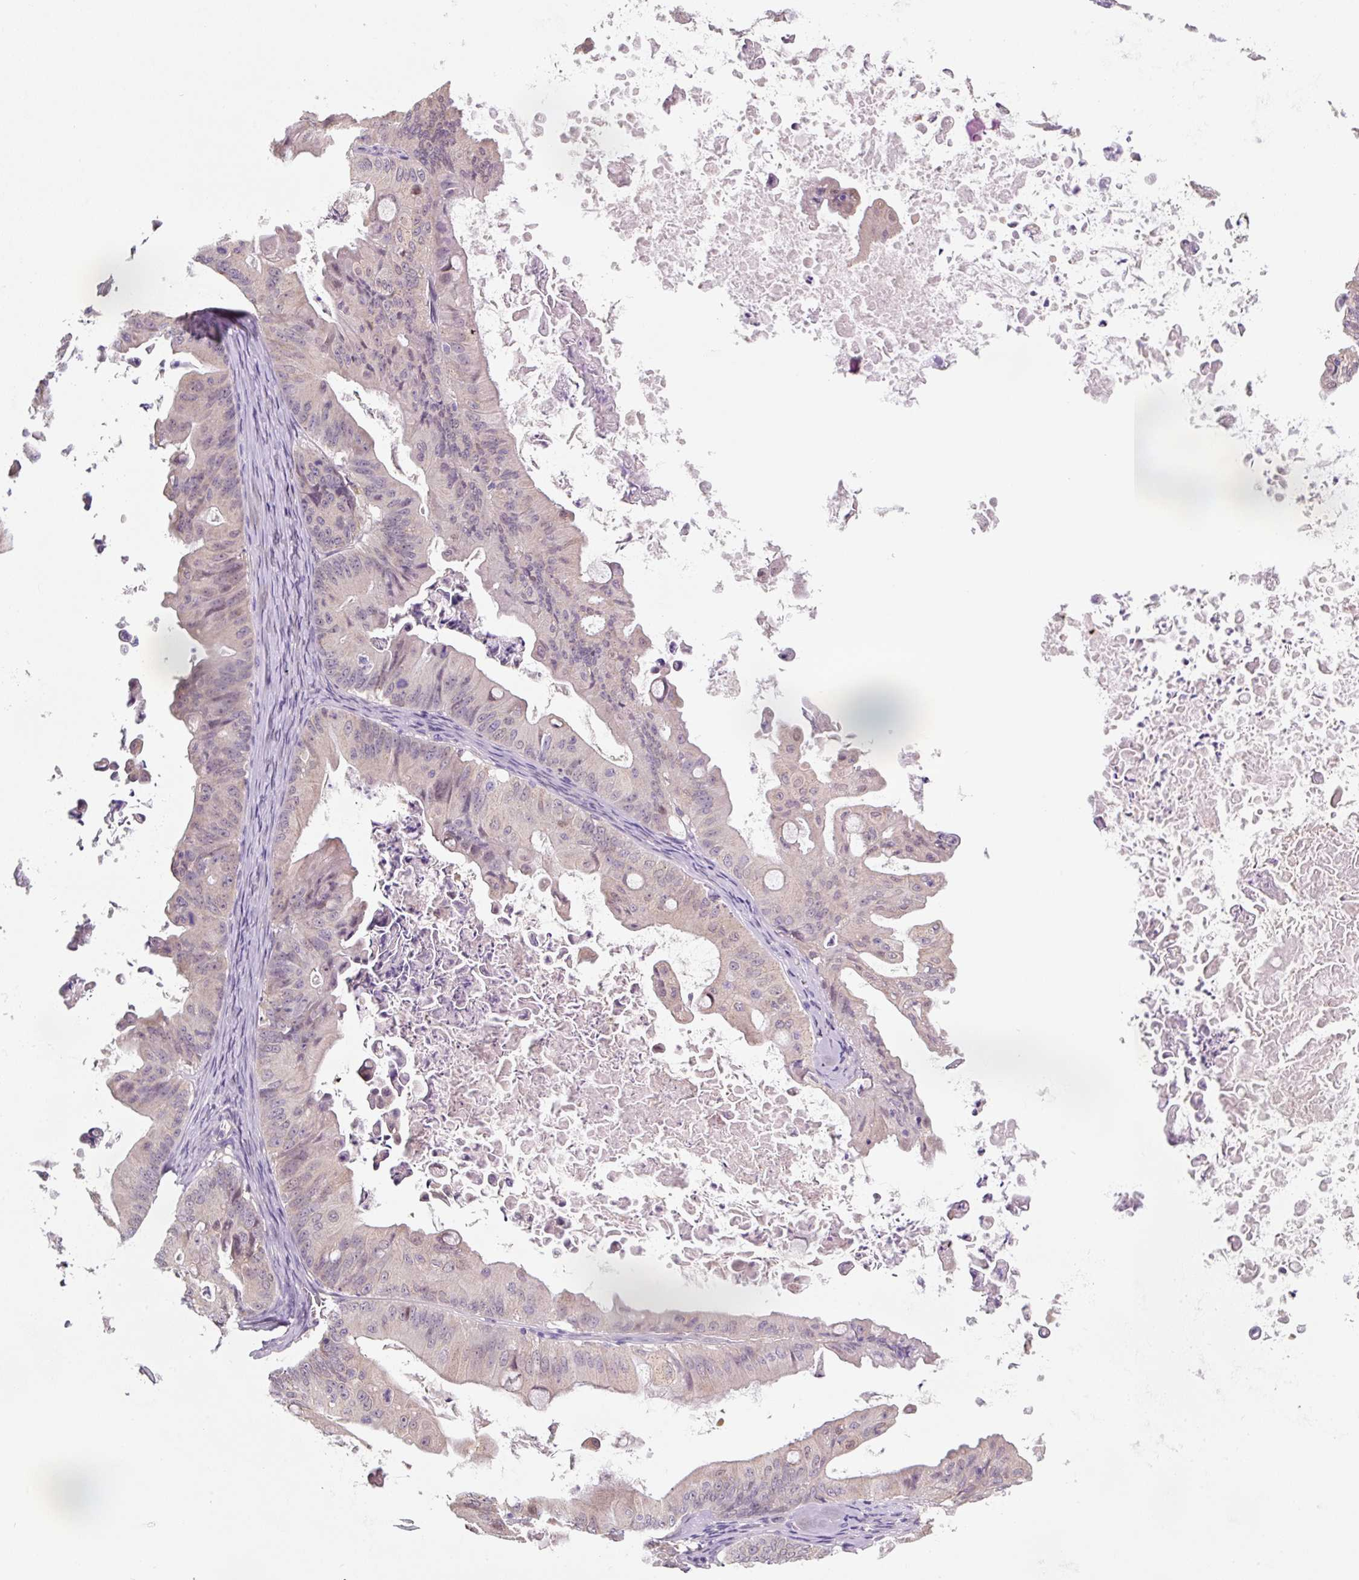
{"staining": {"intensity": "negative", "quantity": "none", "location": "none"}, "tissue": "ovarian cancer", "cell_type": "Tumor cells", "image_type": "cancer", "snomed": [{"axis": "morphology", "description": "Cystadenocarcinoma, mucinous, NOS"}, {"axis": "topography", "description": "Ovary"}], "caption": "Tumor cells show no significant protein positivity in ovarian cancer (mucinous cystadenocarcinoma).", "gene": "ASRGL1", "patient": {"sex": "female", "age": 37}}